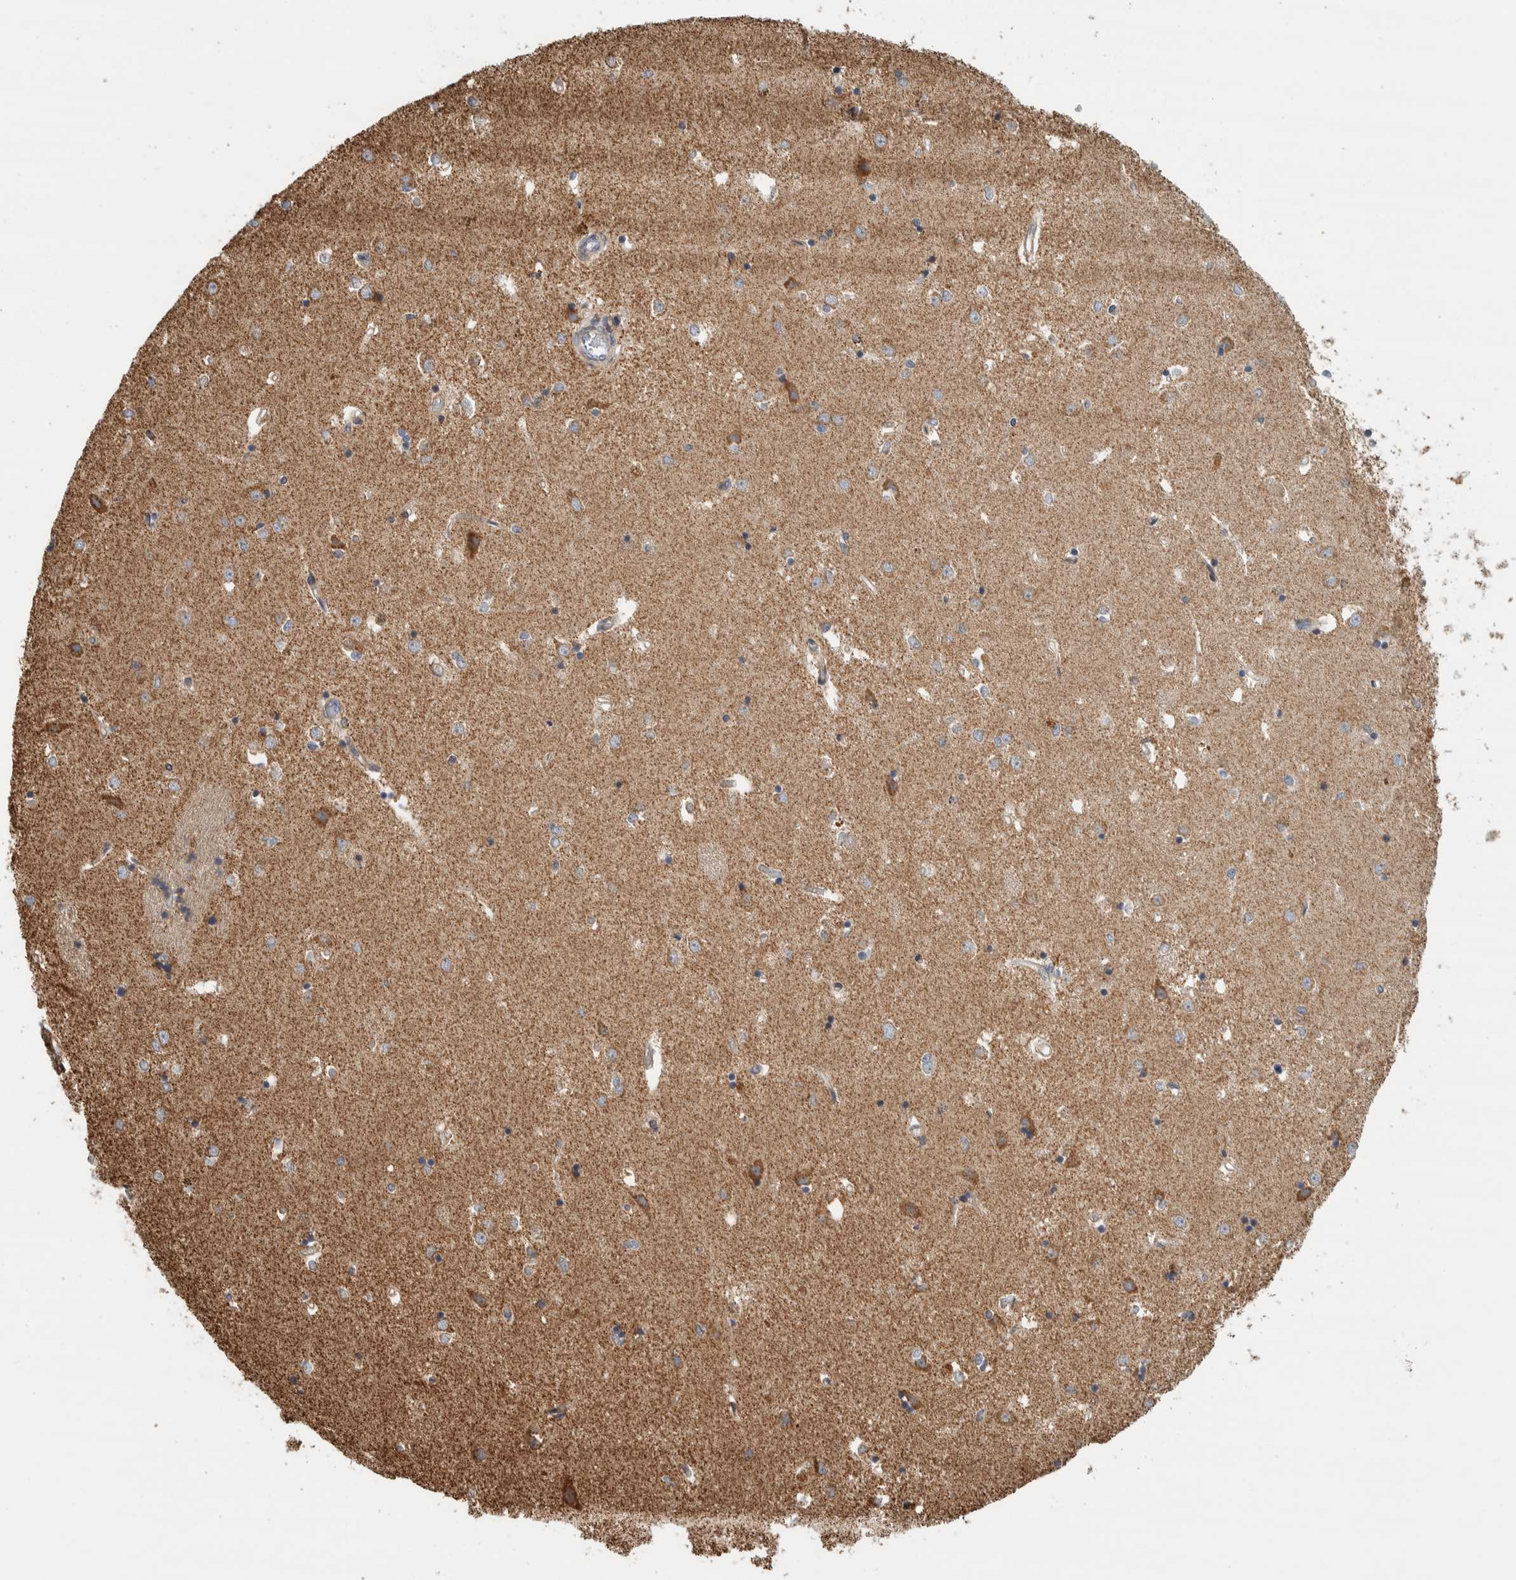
{"staining": {"intensity": "weak", "quantity": ">75%", "location": "cytoplasmic/membranous"}, "tissue": "caudate", "cell_type": "Glial cells", "image_type": "normal", "snomed": [{"axis": "morphology", "description": "Normal tissue, NOS"}, {"axis": "topography", "description": "Lateral ventricle wall"}], "caption": "IHC staining of benign caudate, which exhibits low levels of weak cytoplasmic/membranous staining in about >75% of glial cells indicating weak cytoplasmic/membranous protein expression. The staining was performed using DAB (3,3'-diaminobenzidine) (brown) for protein detection and nuclei were counterstained in hematoxylin (blue).", "gene": "AFP", "patient": {"sex": "male", "age": 45}}